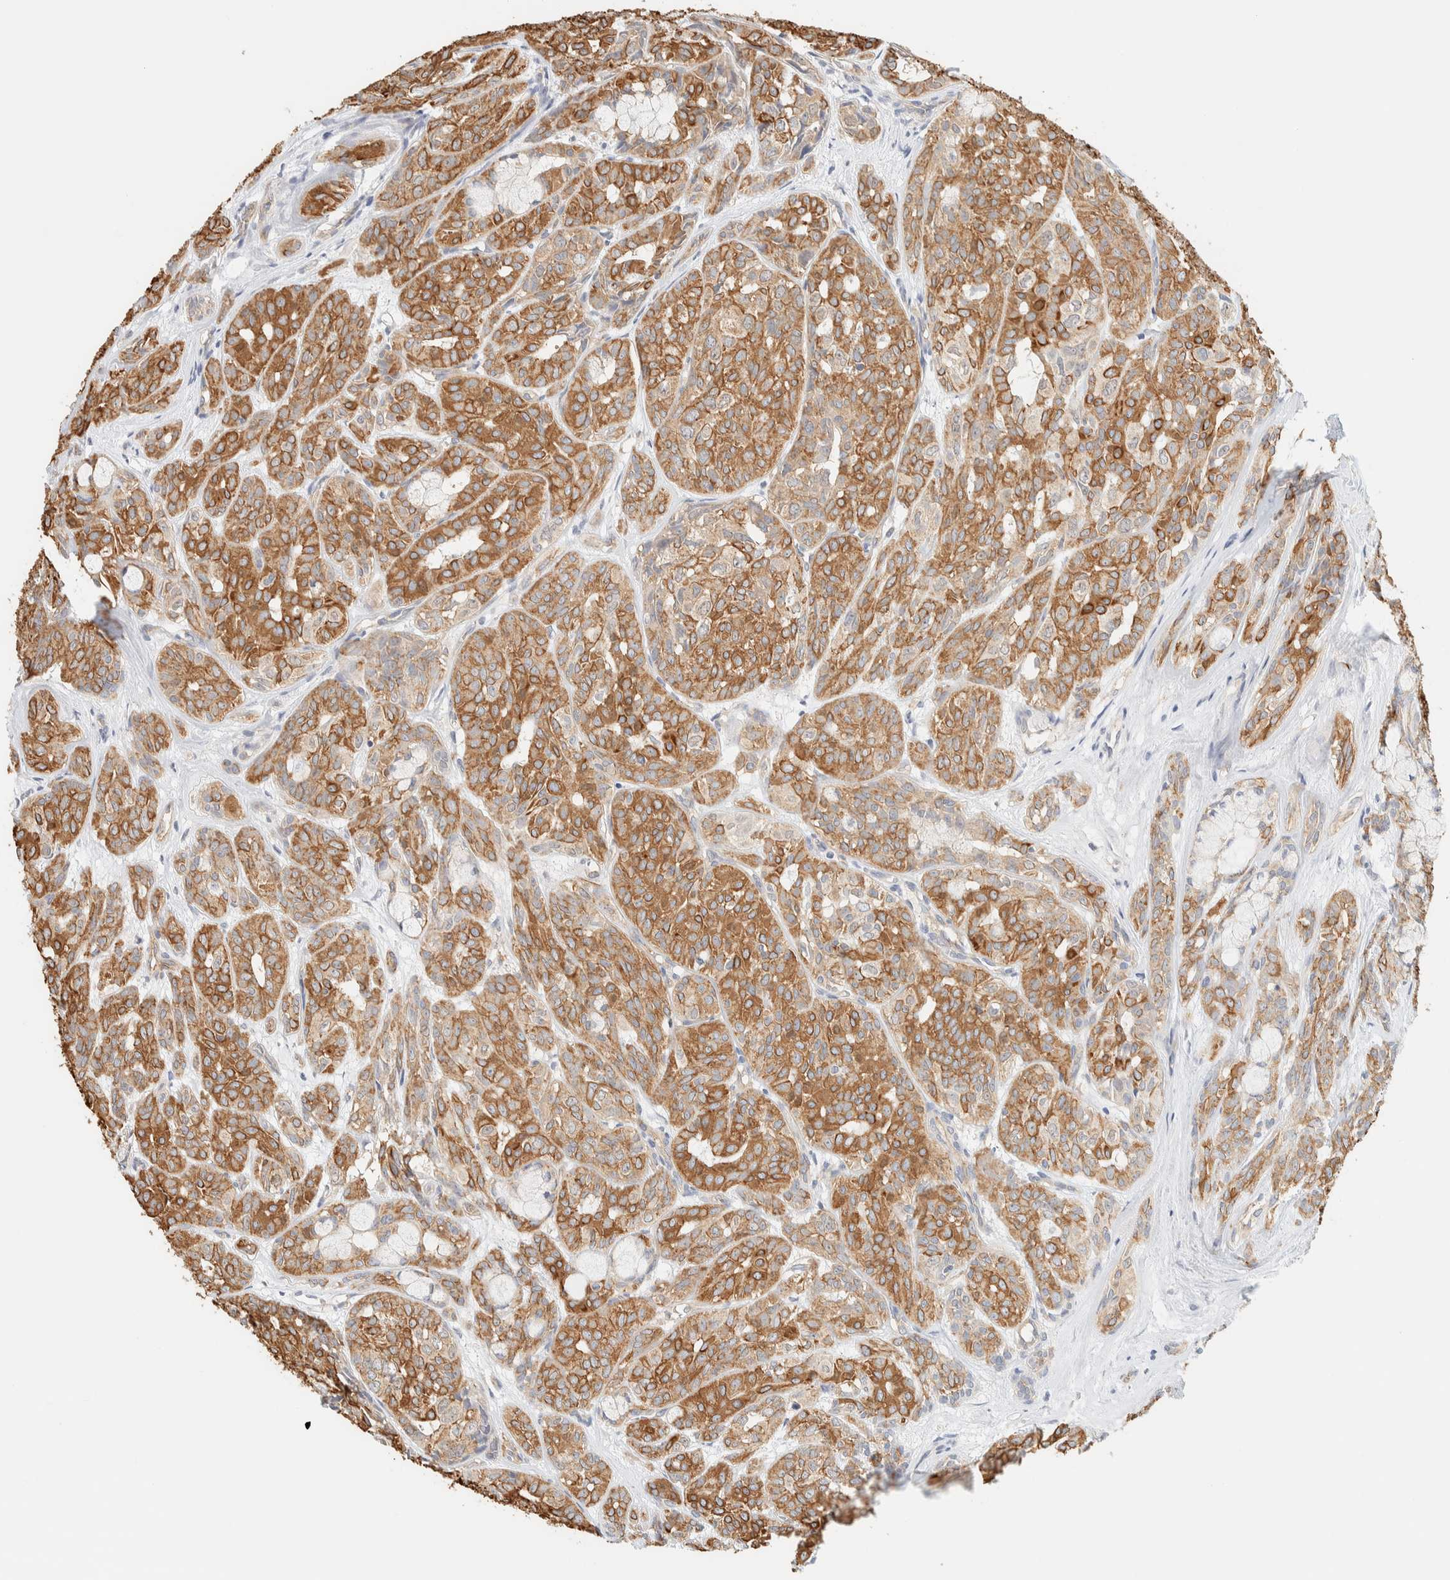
{"staining": {"intensity": "moderate", "quantity": ">75%", "location": "cytoplasmic/membranous"}, "tissue": "head and neck cancer", "cell_type": "Tumor cells", "image_type": "cancer", "snomed": [{"axis": "morphology", "description": "Adenocarcinoma, NOS"}, {"axis": "topography", "description": "Salivary gland, NOS"}, {"axis": "topography", "description": "Head-Neck"}], "caption": "Protein expression analysis of human adenocarcinoma (head and neck) reveals moderate cytoplasmic/membranous positivity in approximately >75% of tumor cells.", "gene": "TBC1D8B", "patient": {"sex": "female", "age": 76}}